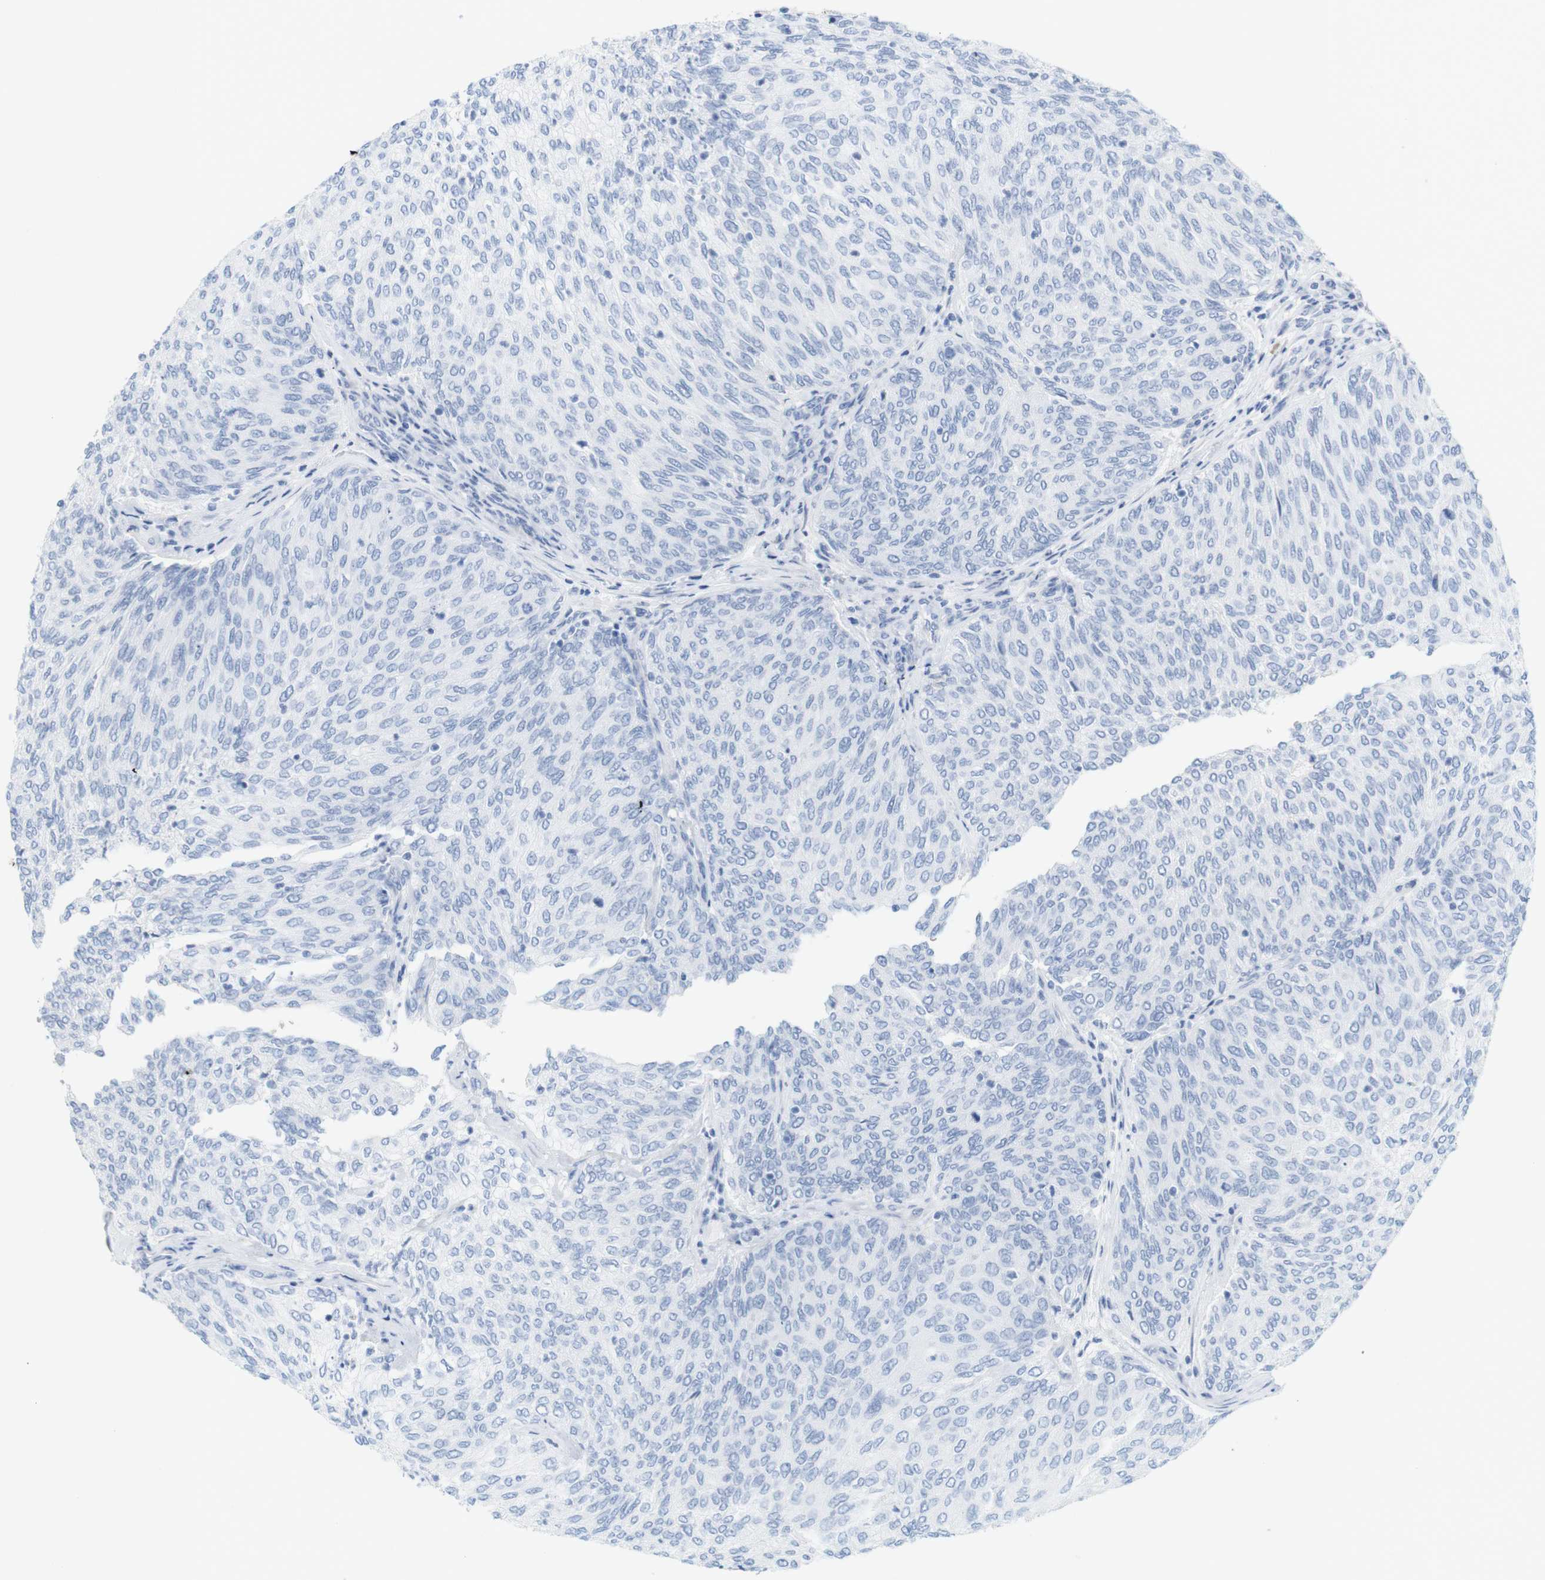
{"staining": {"intensity": "negative", "quantity": "none", "location": "none"}, "tissue": "urothelial cancer", "cell_type": "Tumor cells", "image_type": "cancer", "snomed": [{"axis": "morphology", "description": "Urothelial carcinoma, Low grade"}, {"axis": "topography", "description": "Urinary bladder"}], "caption": "Immunohistochemistry micrograph of neoplastic tissue: human urothelial cancer stained with DAB shows no significant protein expression in tumor cells. (Stains: DAB (3,3'-diaminobenzidine) immunohistochemistry with hematoxylin counter stain, Microscopy: brightfield microscopy at high magnification).", "gene": "RGS9", "patient": {"sex": "female", "age": 79}}